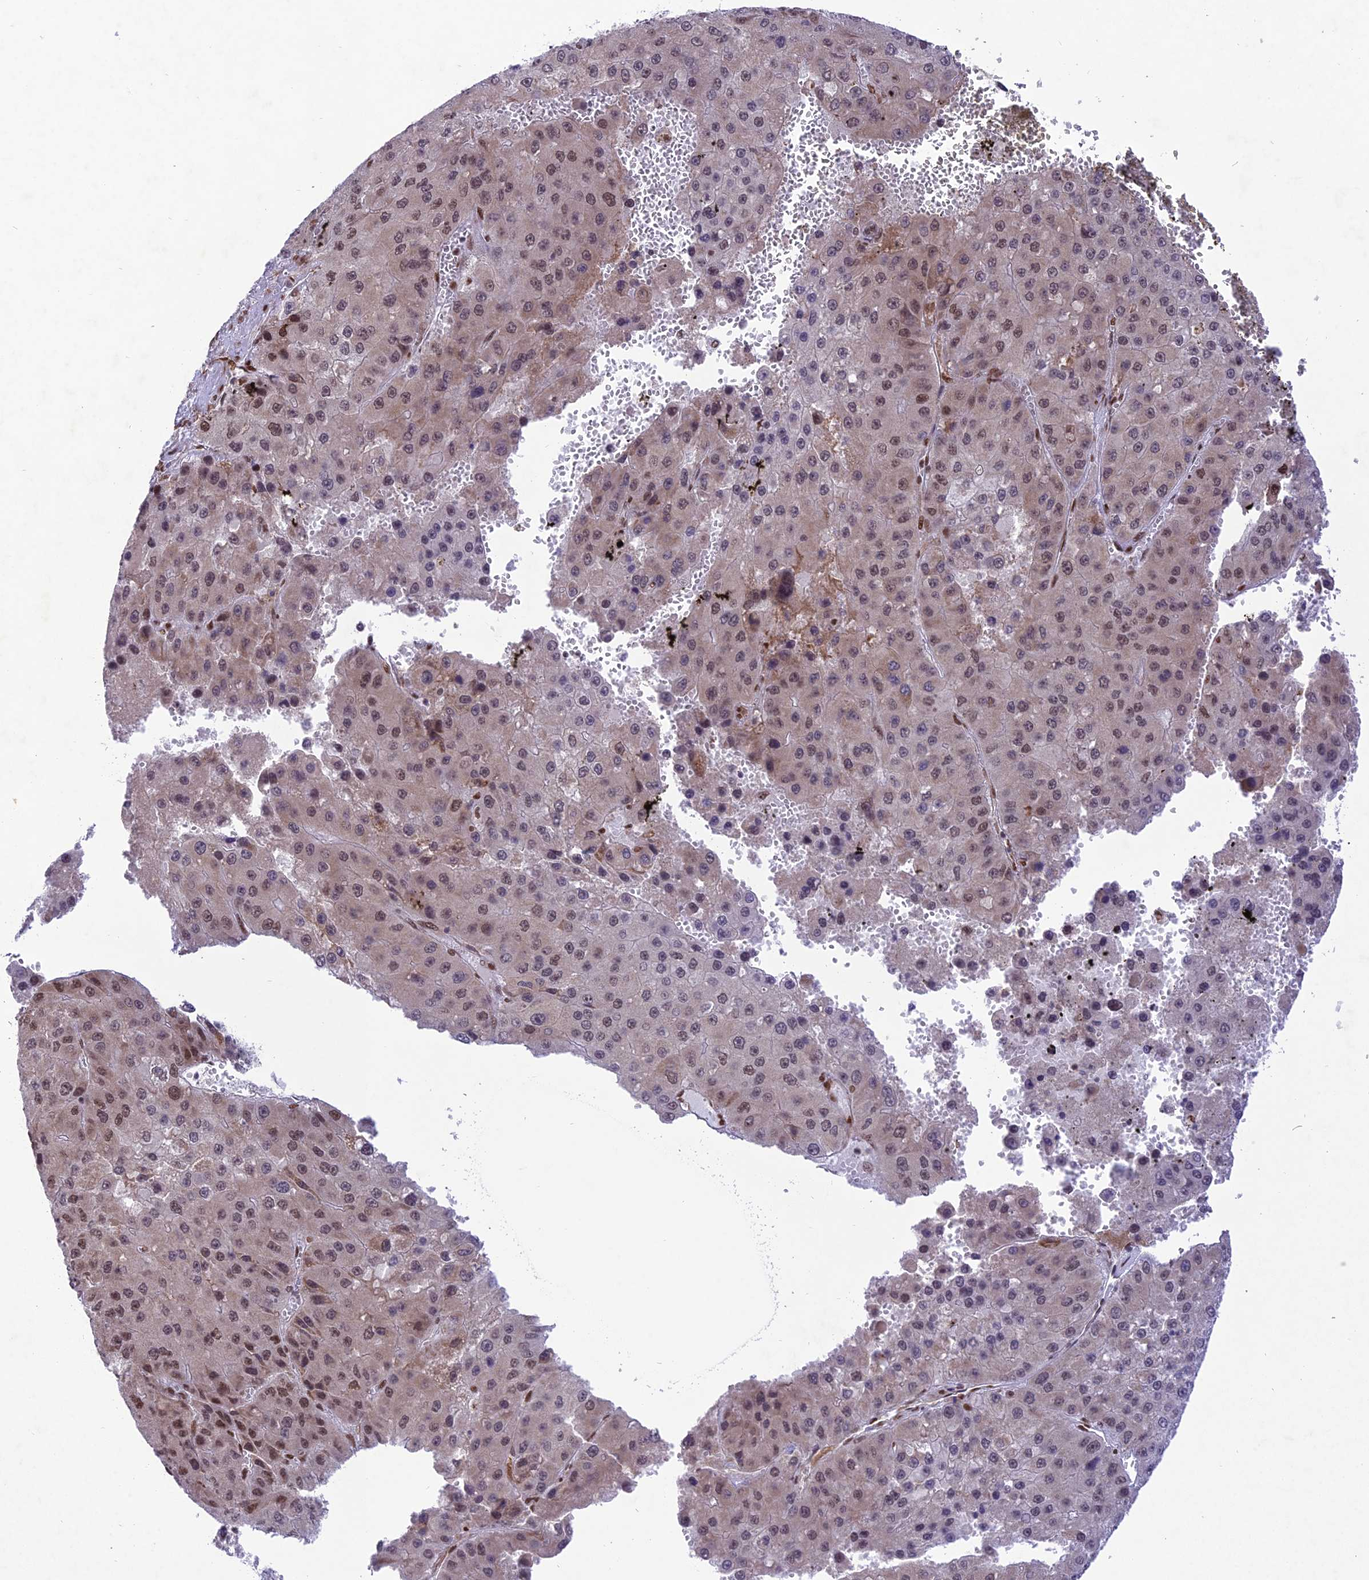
{"staining": {"intensity": "moderate", "quantity": "25%-75%", "location": "nuclear"}, "tissue": "liver cancer", "cell_type": "Tumor cells", "image_type": "cancer", "snomed": [{"axis": "morphology", "description": "Carcinoma, Hepatocellular, NOS"}, {"axis": "topography", "description": "Liver"}], "caption": "A high-resolution photomicrograph shows immunohistochemistry staining of liver hepatocellular carcinoma, which shows moderate nuclear positivity in approximately 25%-75% of tumor cells. Nuclei are stained in blue.", "gene": "DDX1", "patient": {"sex": "female", "age": 73}}